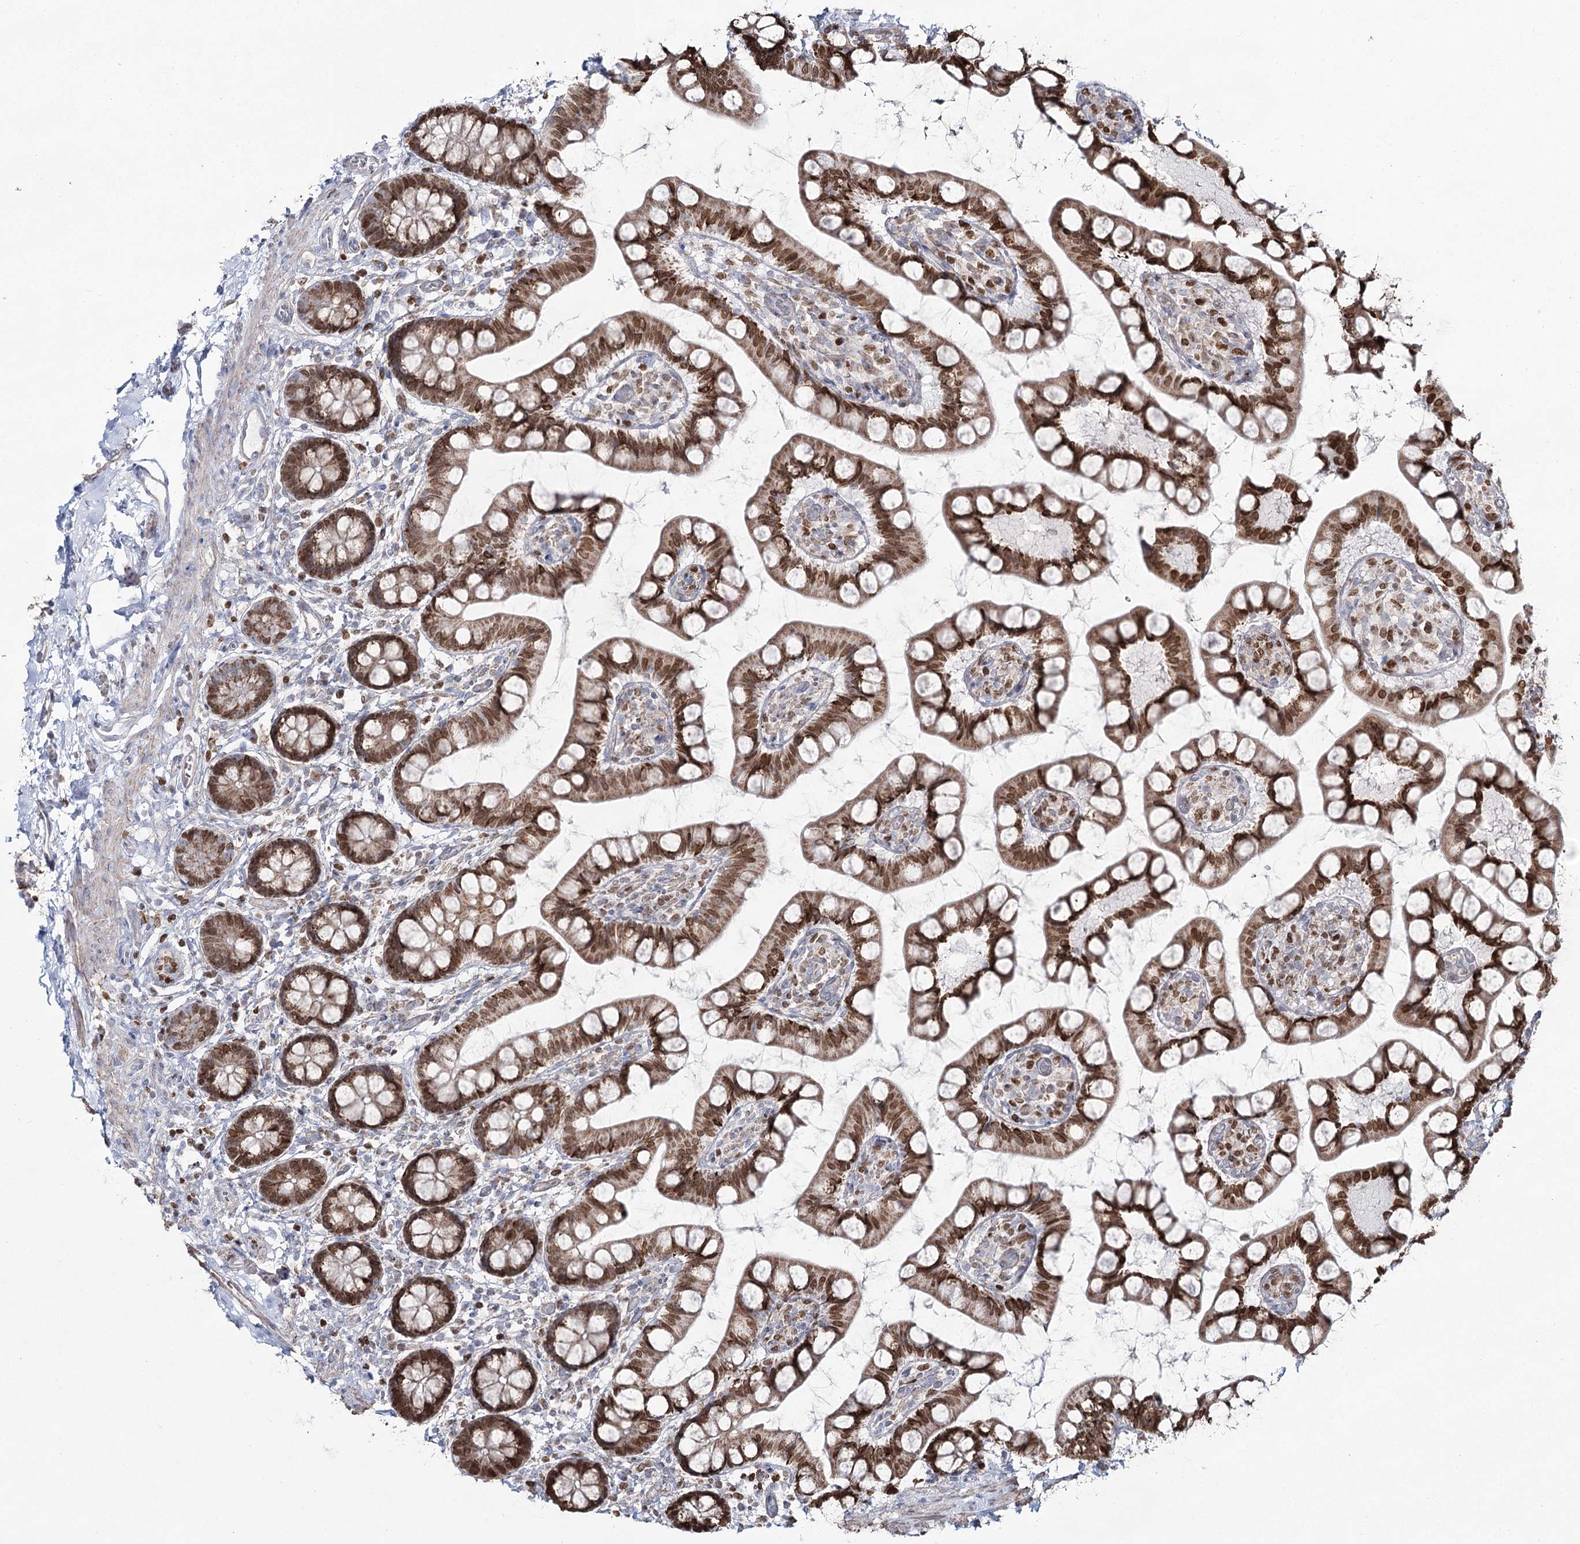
{"staining": {"intensity": "moderate", "quantity": ">75%", "location": "cytoplasmic/membranous,nuclear"}, "tissue": "small intestine", "cell_type": "Glandular cells", "image_type": "normal", "snomed": [{"axis": "morphology", "description": "Normal tissue, NOS"}, {"axis": "topography", "description": "Small intestine"}], "caption": "Immunohistochemistry staining of unremarkable small intestine, which demonstrates medium levels of moderate cytoplasmic/membranous,nuclear expression in approximately >75% of glandular cells indicating moderate cytoplasmic/membranous,nuclear protein expression. The staining was performed using DAB (3,3'-diaminobenzidine) (brown) for protein detection and nuclei were counterstained in hematoxylin (blue).", "gene": "PDHX", "patient": {"sex": "male", "age": 52}}